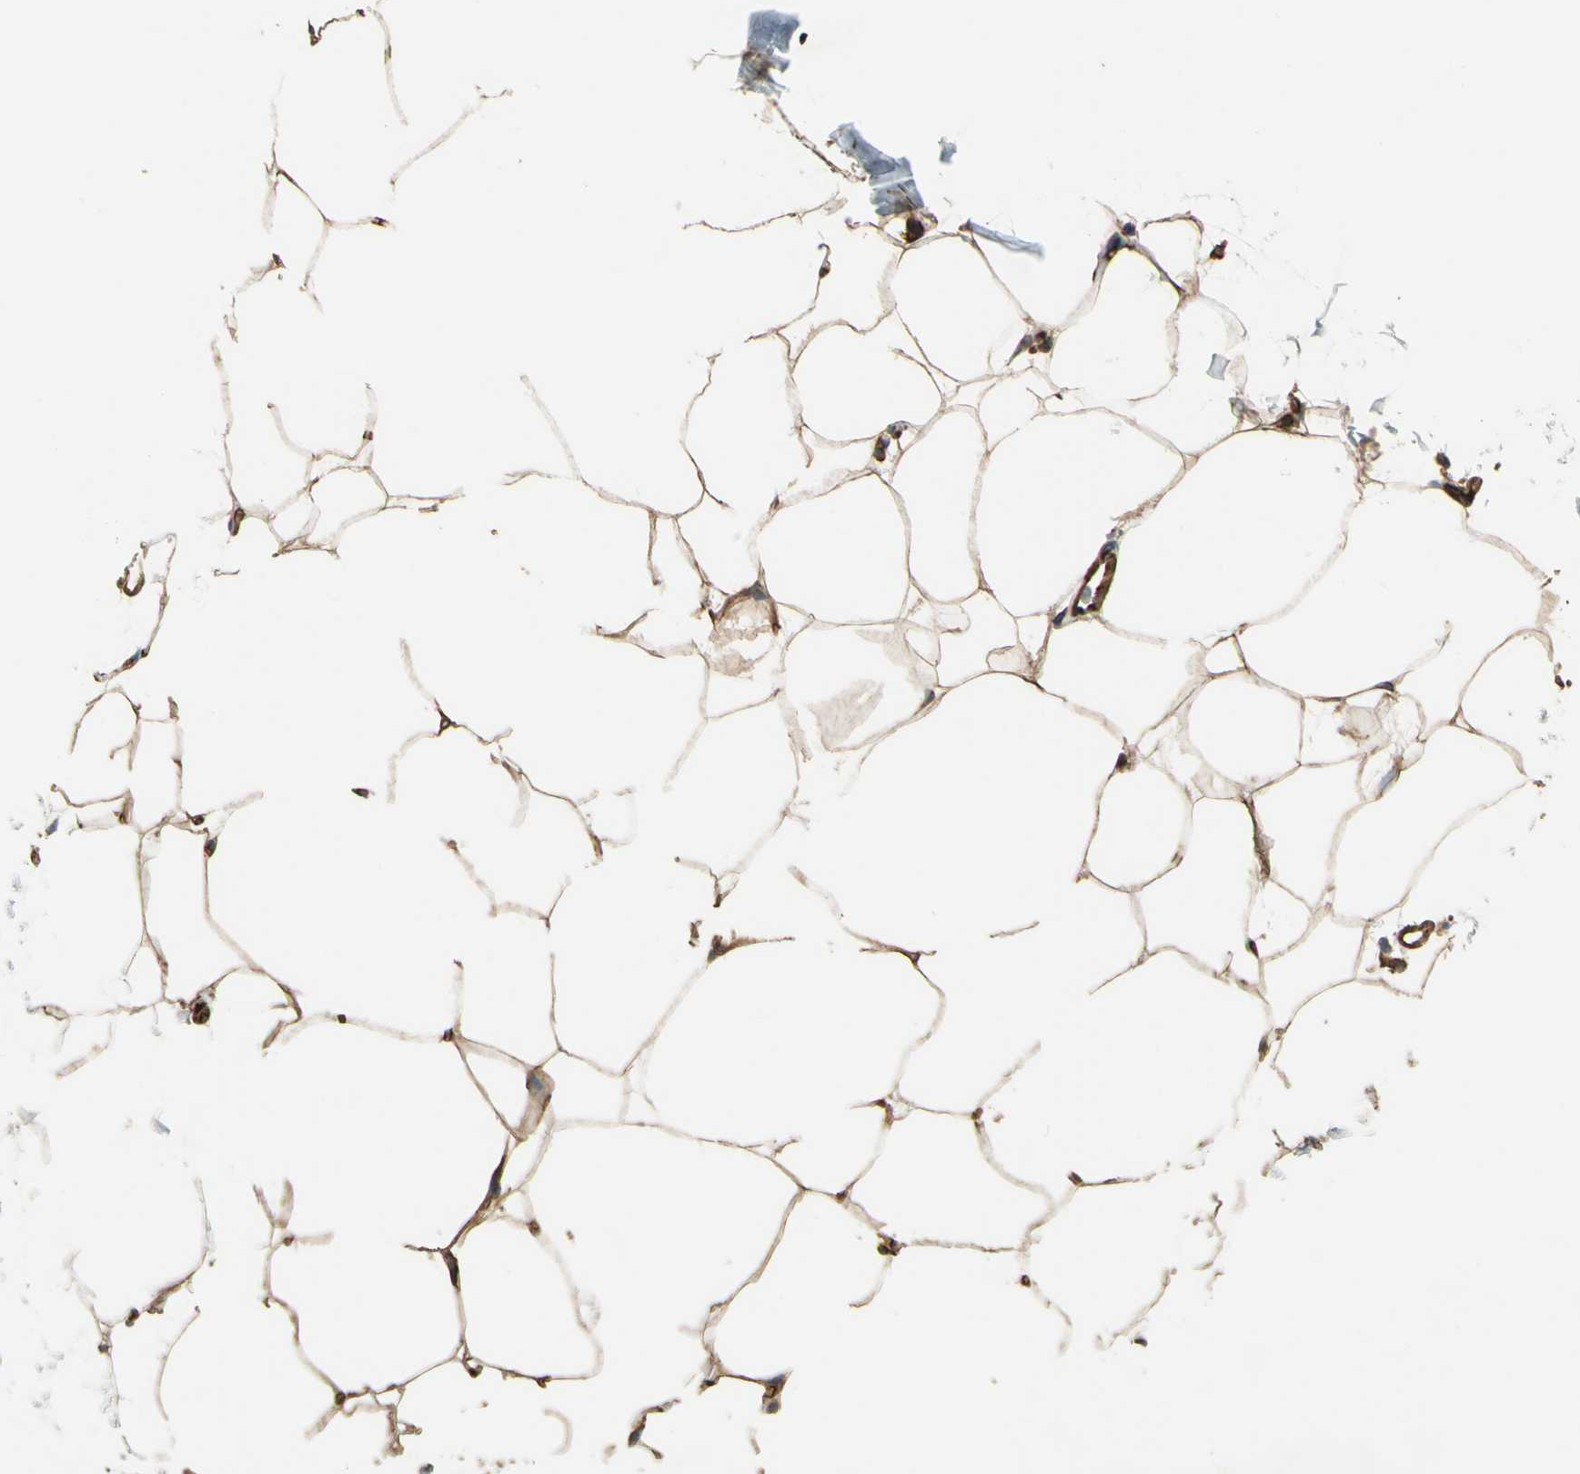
{"staining": {"intensity": "moderate", "quantity": ">75%", "location": "cytoplasmic/membranous"}, "tissue": "adipose tissue", "cell_type": "Adipocytes", "image_type": "normal", "snomed": [{"axis": "morphology", "description": "Normal tissue, NOS"}, {"axis": "morphology", "description": "Duct carcinoma"}, {"axis": "topography", "description": "Breast"}, {"axis": "topography", "description": "Adipose tissue"}], "caption": "Immunohistochemistry (IHC) (DAB) staining of normal adipose tissue shows moderate cytoplasmic/membranous protein expression in about >75% of adipocytes.", "gene": "TRAF2", "patient": {"sex": "female", "age": 37}}